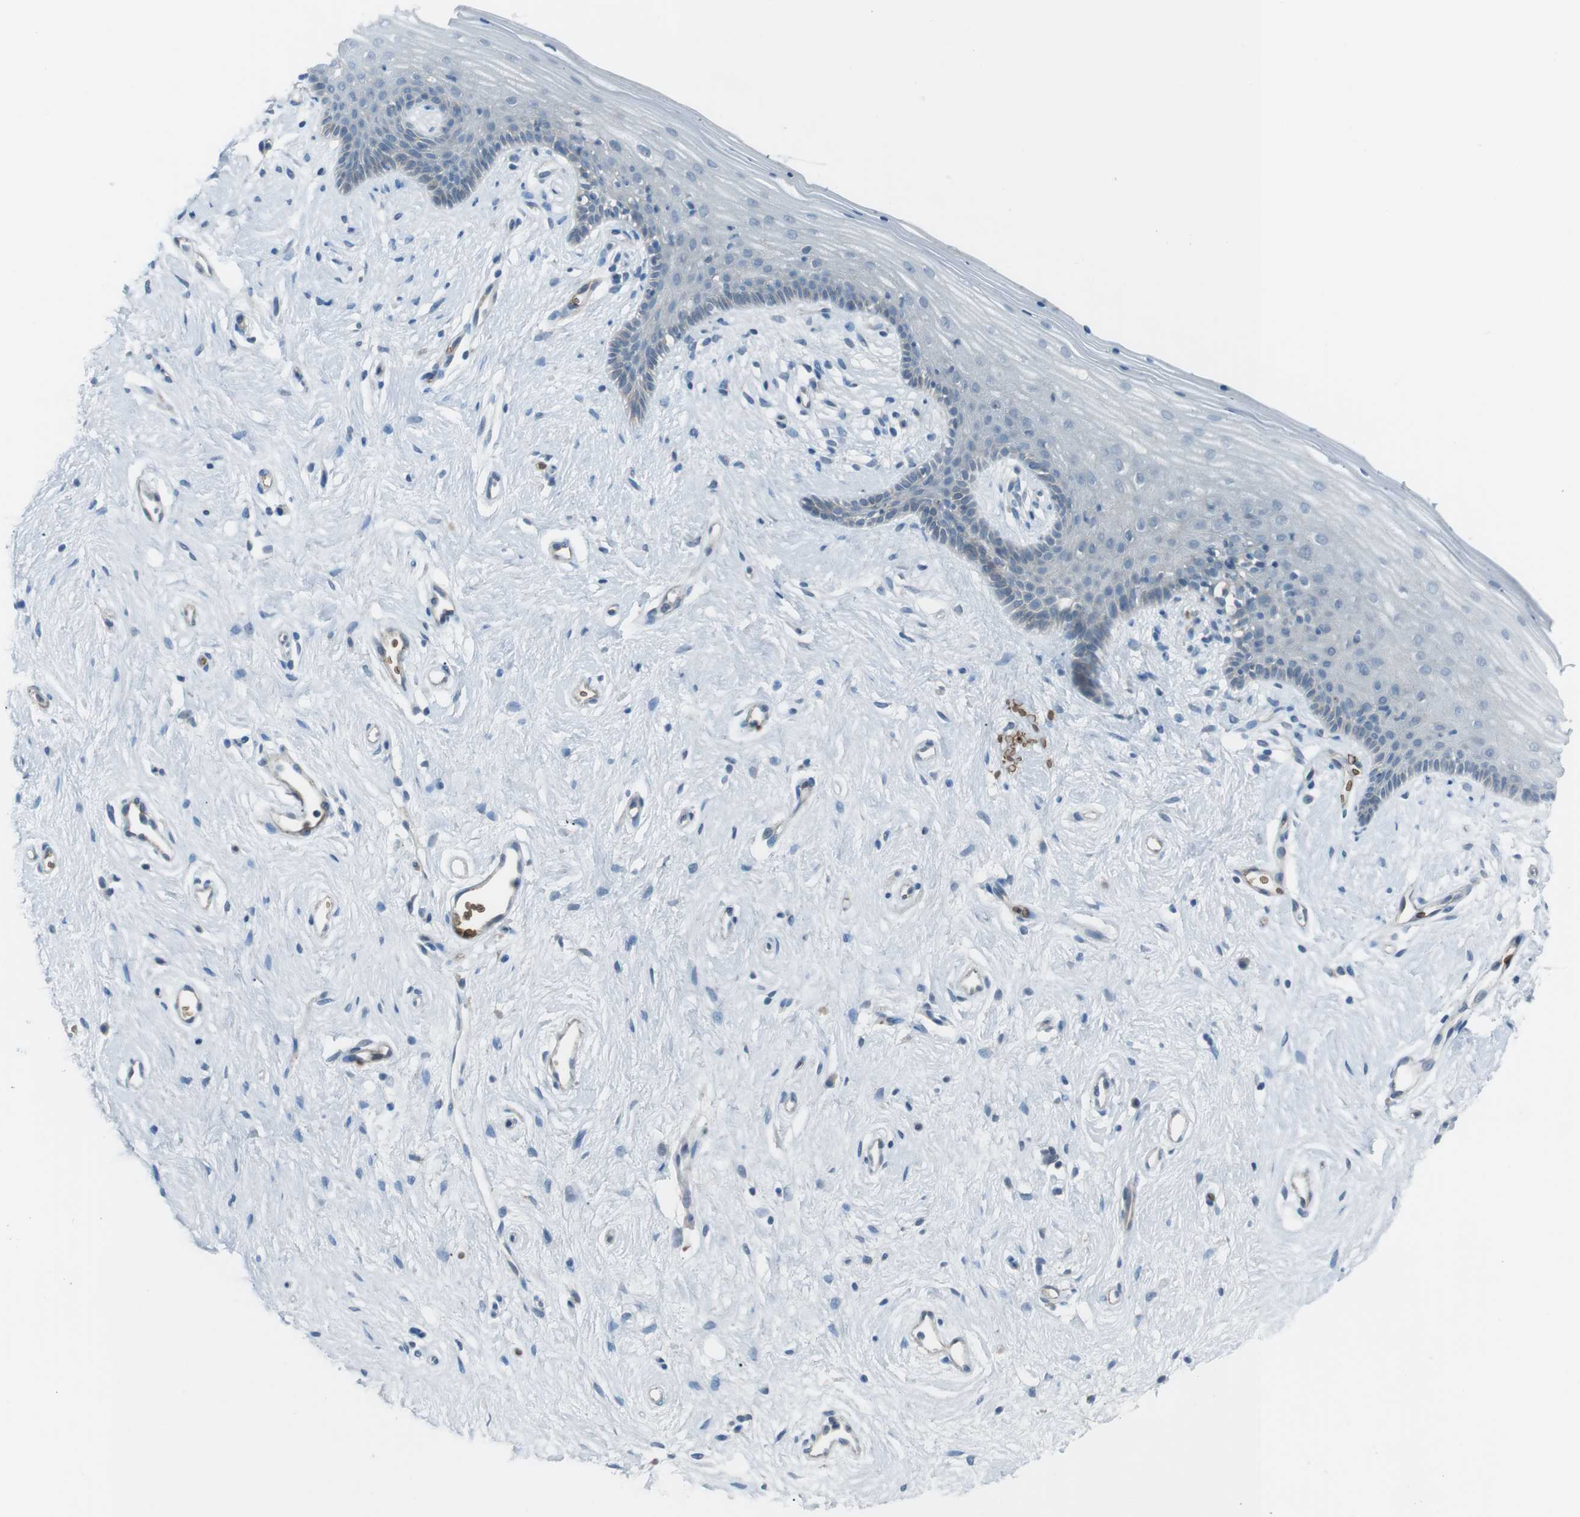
{"staining": {"intensity": "negative", "quantity": "none", "location": "none"}, "tissue": "vagina", "cell_type": "Squamous epithelial cells", "image_type": "normal", "snomed": [{"axis": "morphology", "description": "Normal tissue, NOS"}, {"axis": "topography", "description": "Vagina"}], "caption": "This is a histopathology image of immunohistochemistry staining of unremarkable vagina, which shows no expression in squamous epithelial cells.", "gene": "SPTA1", "patient": {"sex": "female", "age": 44}}